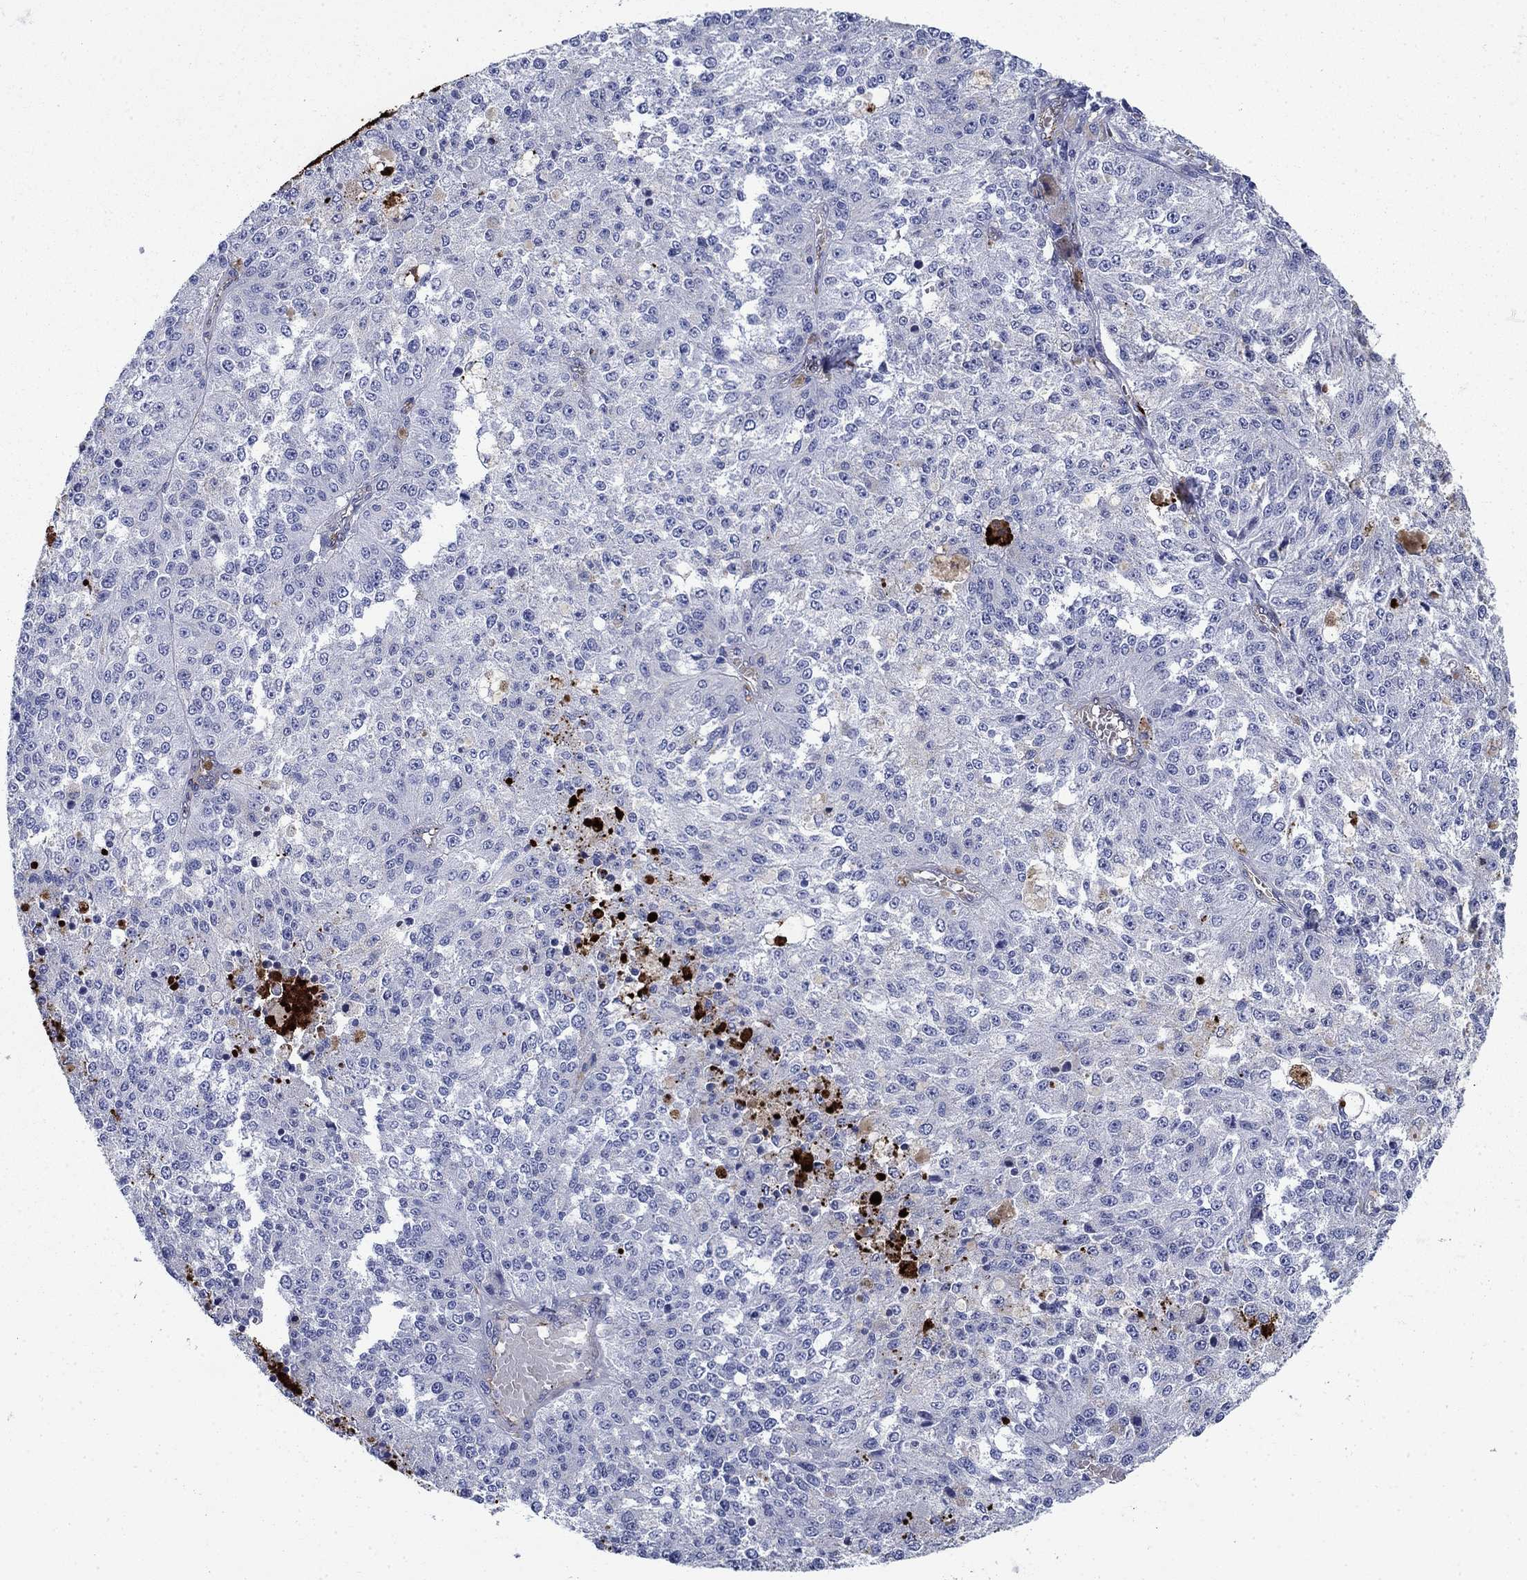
{"staining": {"intensity": "negative", "quantity": "none", "location": "none"}, "tissue": "melanoma", "cell_type": "Tumor cells", "image_type": "cancer", "snomed": [{"axis": "morphology", "description": "Malignant melanoma, Metastatic site"}, {"axis": "topography", "description": "Lymph node"}], "caption": "Tumor cells show no significant protein expression in malignant melanoma (metastatic site).", "gene": "VTN", "patient": {"sex": "female", "age": 64}}